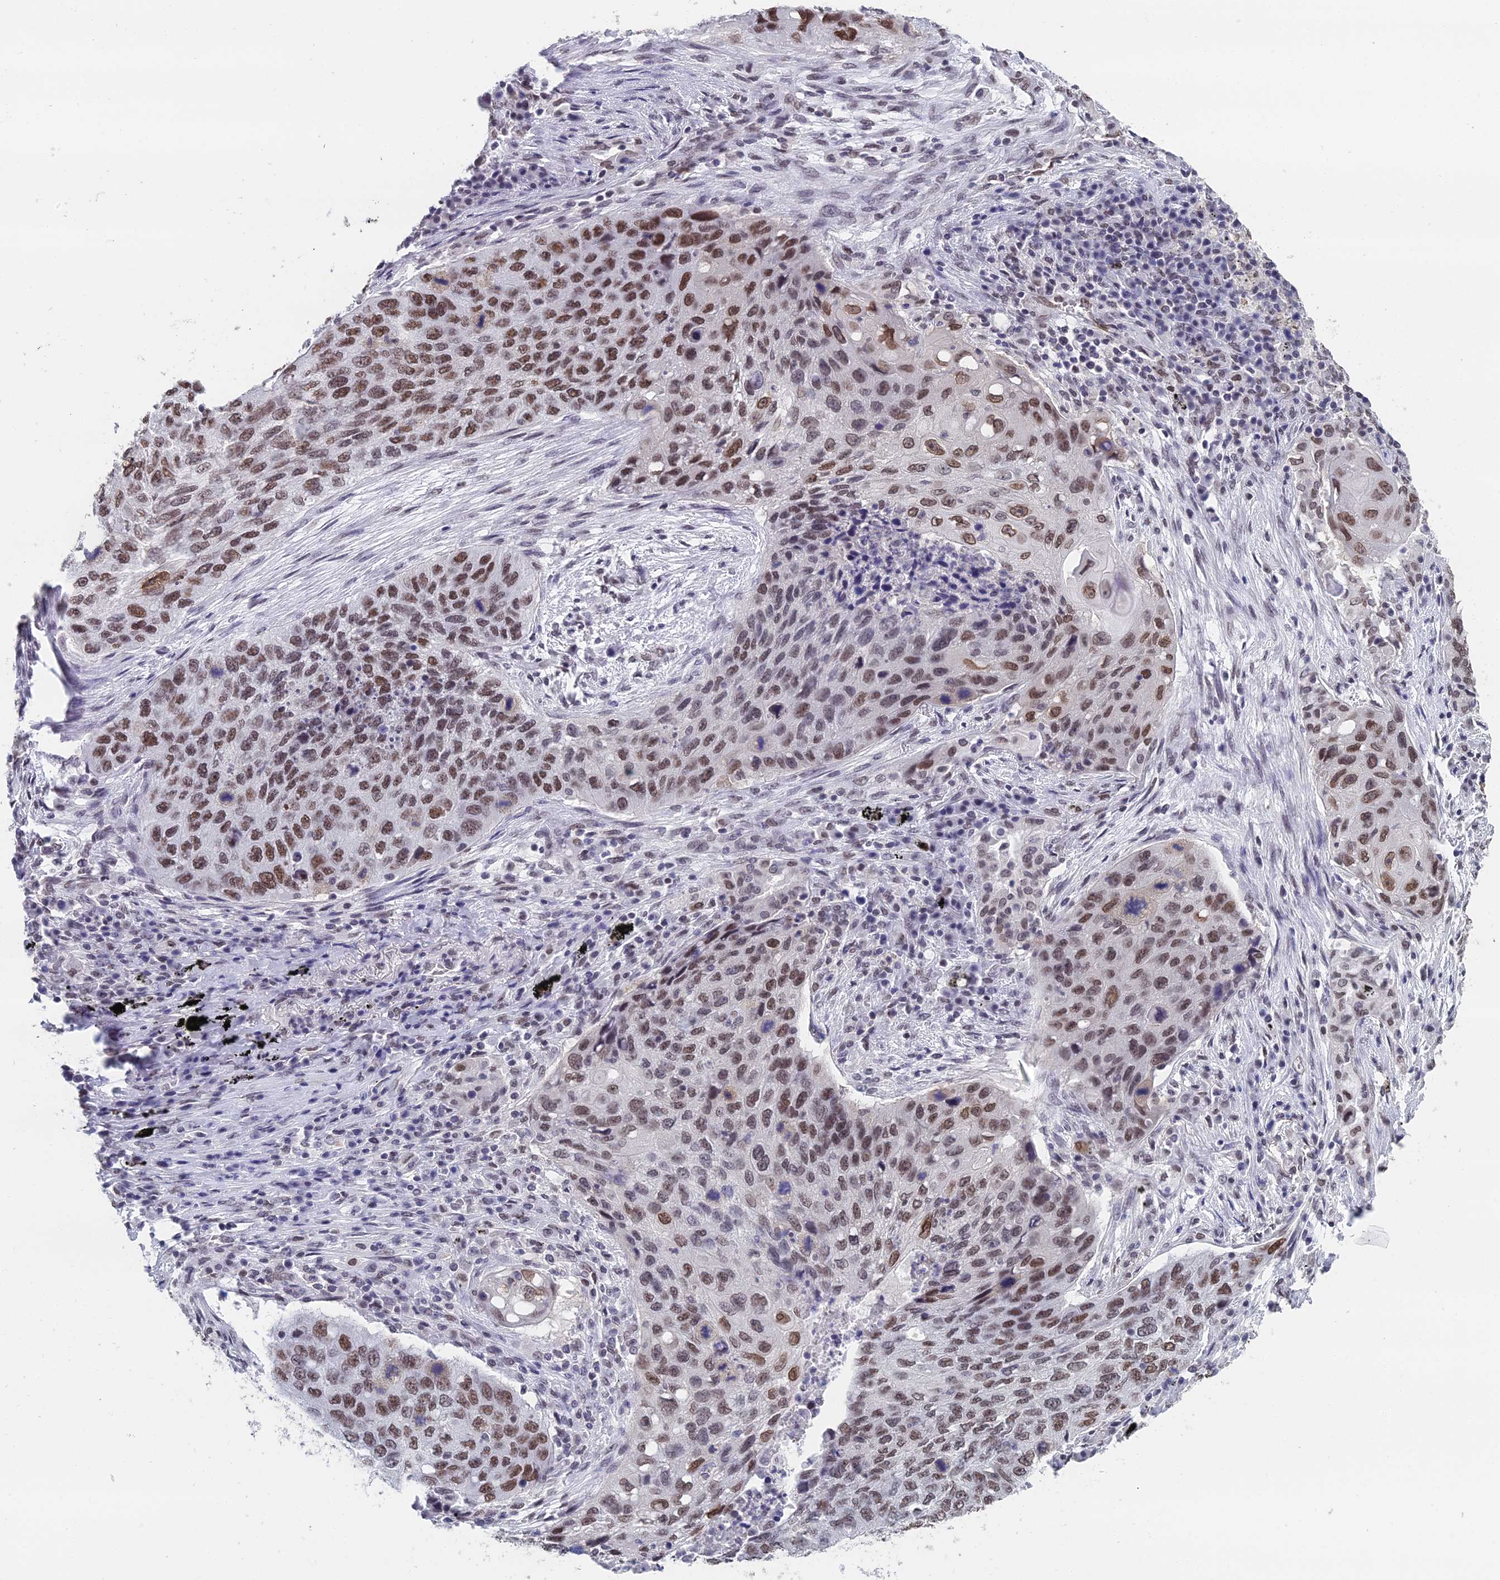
{"staining": {"intensity": "moderate", "quantity": ">75%", "location": "nuclear"}, "tissue": "lung cancer", "cell_type": "Tumor cells", "image_type": "cancer", "snomed": [{"axis": "morphology", "description": "Squamous cell carcinoma, NOS"}, {"axis": "topography", "description": "Lung"}], "caption": "Lung squamous cell carcinoma stained for a protein (brown) displays moderate nuclear positive positivity in about >75% of tumor cells.", "gene": "CCDC97", "patient": {"sex": "female", "age": 63}}